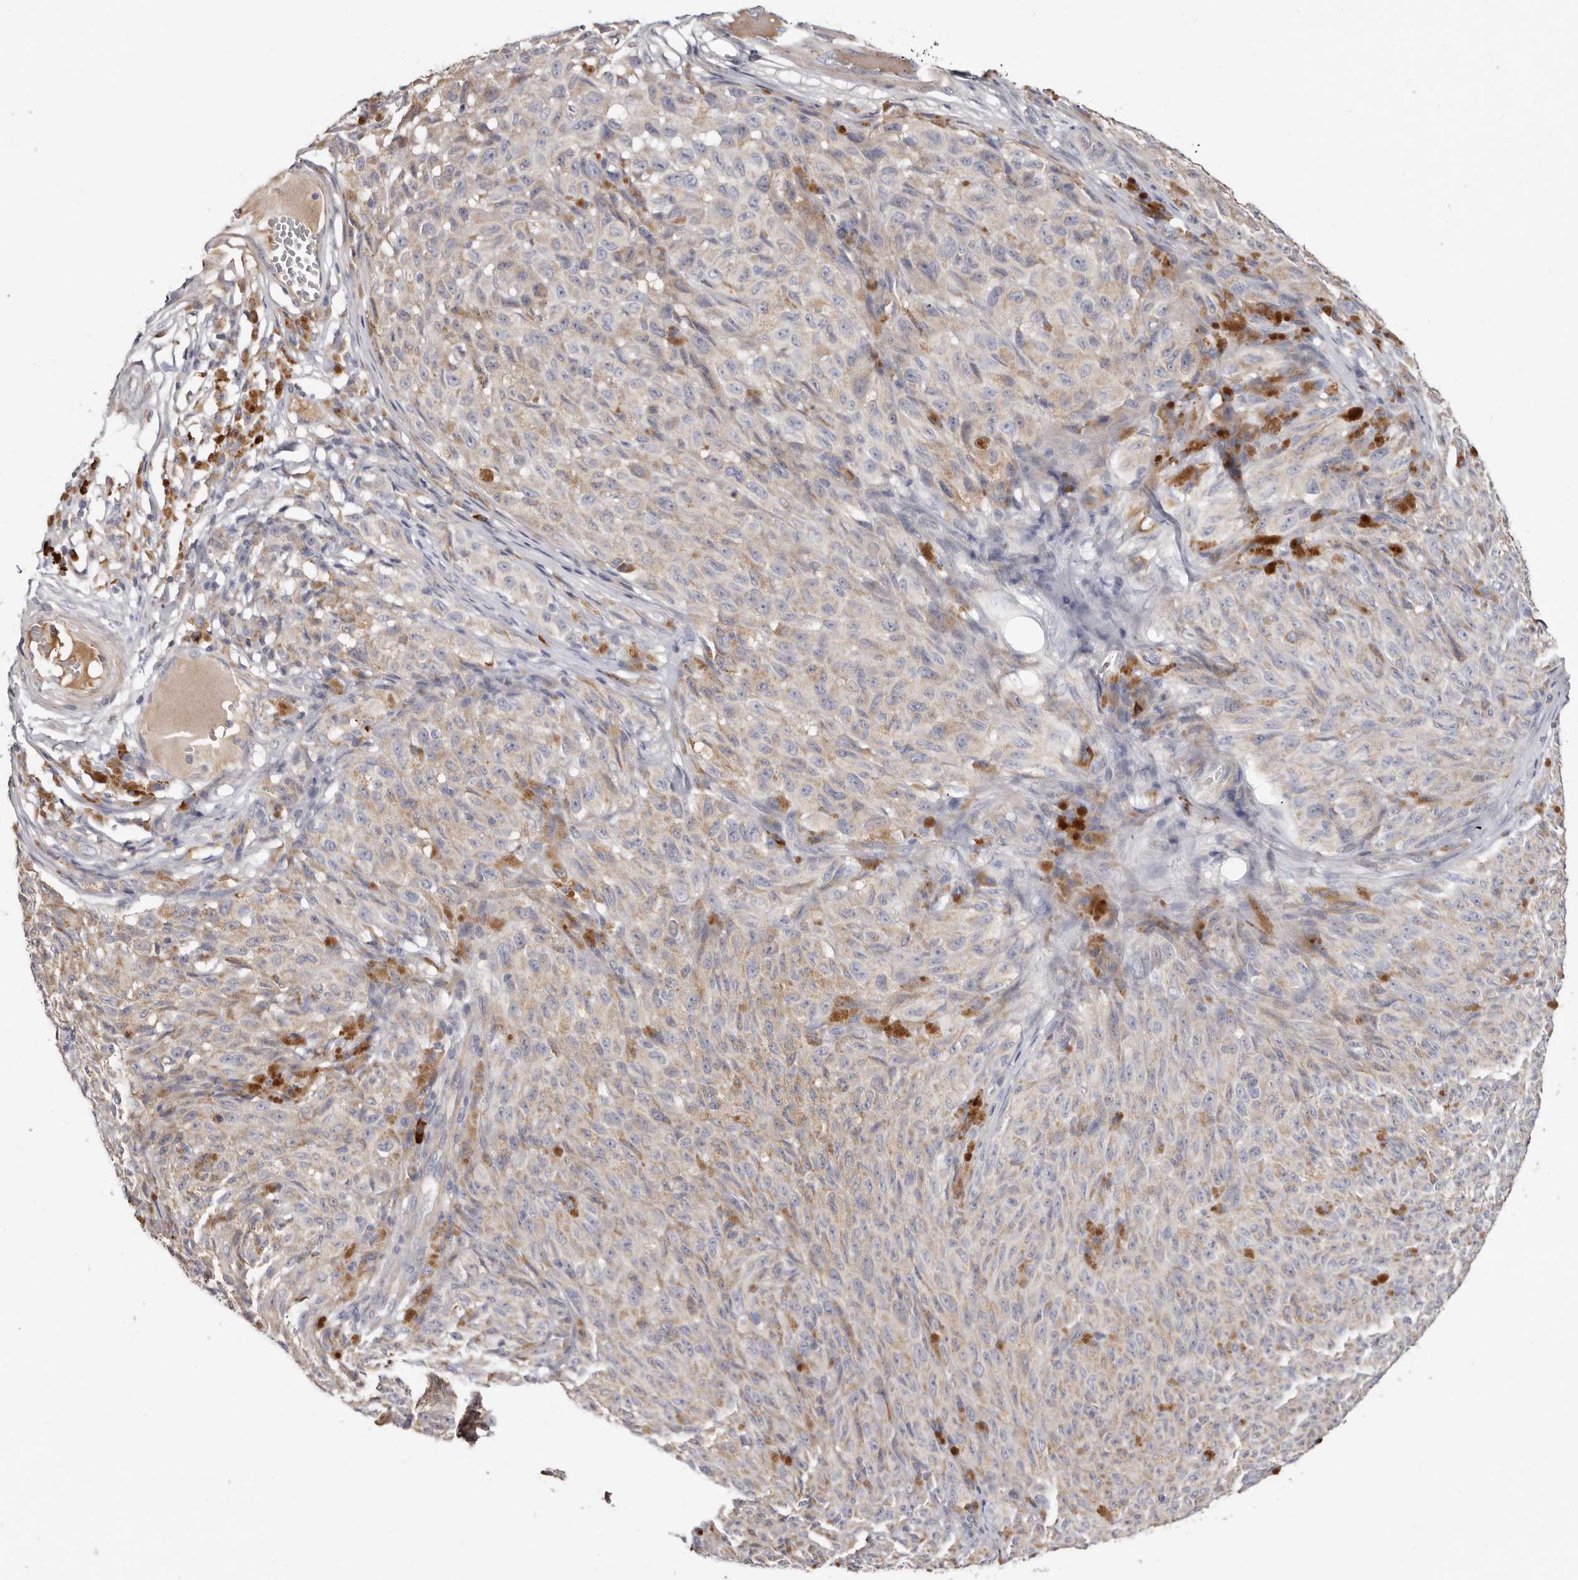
{"staining": {"intensity": "weak", "quantity": "25%-75%", "location": "cytoplasmic/membranous"}, "tissue": "melanoma", "cell_type": "Tumor cells", "image_type": "cancer", "snomed": [{"axis": "morphology", "description": "Malignant melanoma, NOS"}, {"axis": "topography", "description": "Skin"}], "caption": "Immunohistochemistry (IHC) staining of melanoma, which displays low levels of weak cytoplasmic/membranous expression in about 25%-75% of tumor cells indicating weak cytoplasmic/membranous protein expression. The staining was performed using DAB (3,3'-diaminobenzidine) (brown) for protein detection and nuclei were counterstained in hematoxylin (blue).", "gene": "SPTA1", "patient": {"sex": "female", "age": 82}}